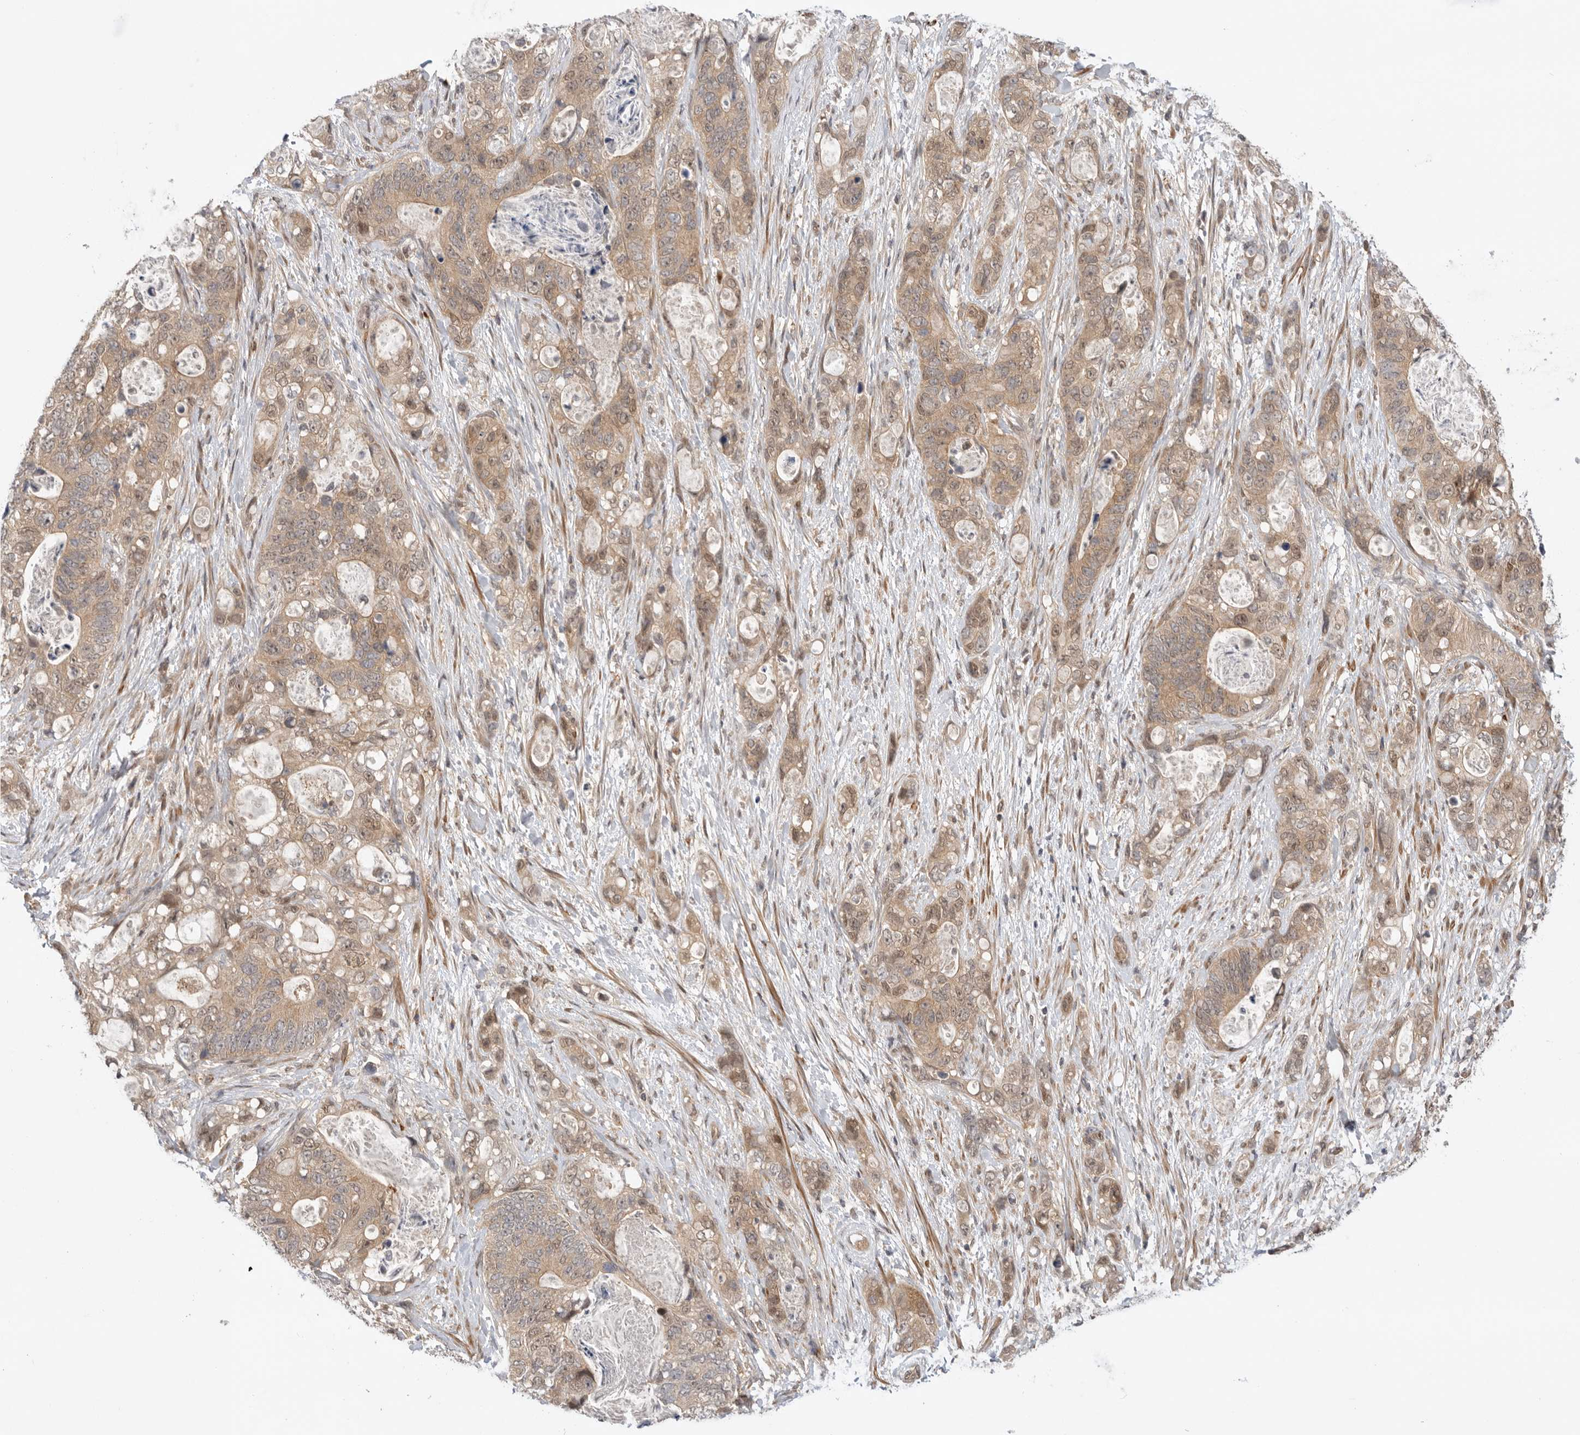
{"staining": {"intensity": "weak", "quantity": ">75%", "location": "cytoplasmic/membranous"}, "tissue": "stomach cancer", "cell_type": "Tumor cells", "image_type": "cancer", "snomed": [{"axis": "morphology", "description": "Normal tissue, NOS"}, {"axis": "morphology", "description": "Adenocarcinoma, NOS"}, {"axis": "topography", "description": "Stomach"}], "caption": "A histopathology image of human stomach cancer stained for a protein displays weak cytoplasmic/membranous brown staining in tumor cells.", "gene": "DCAF8", "patient": {"sex": "female", "age": 89}}